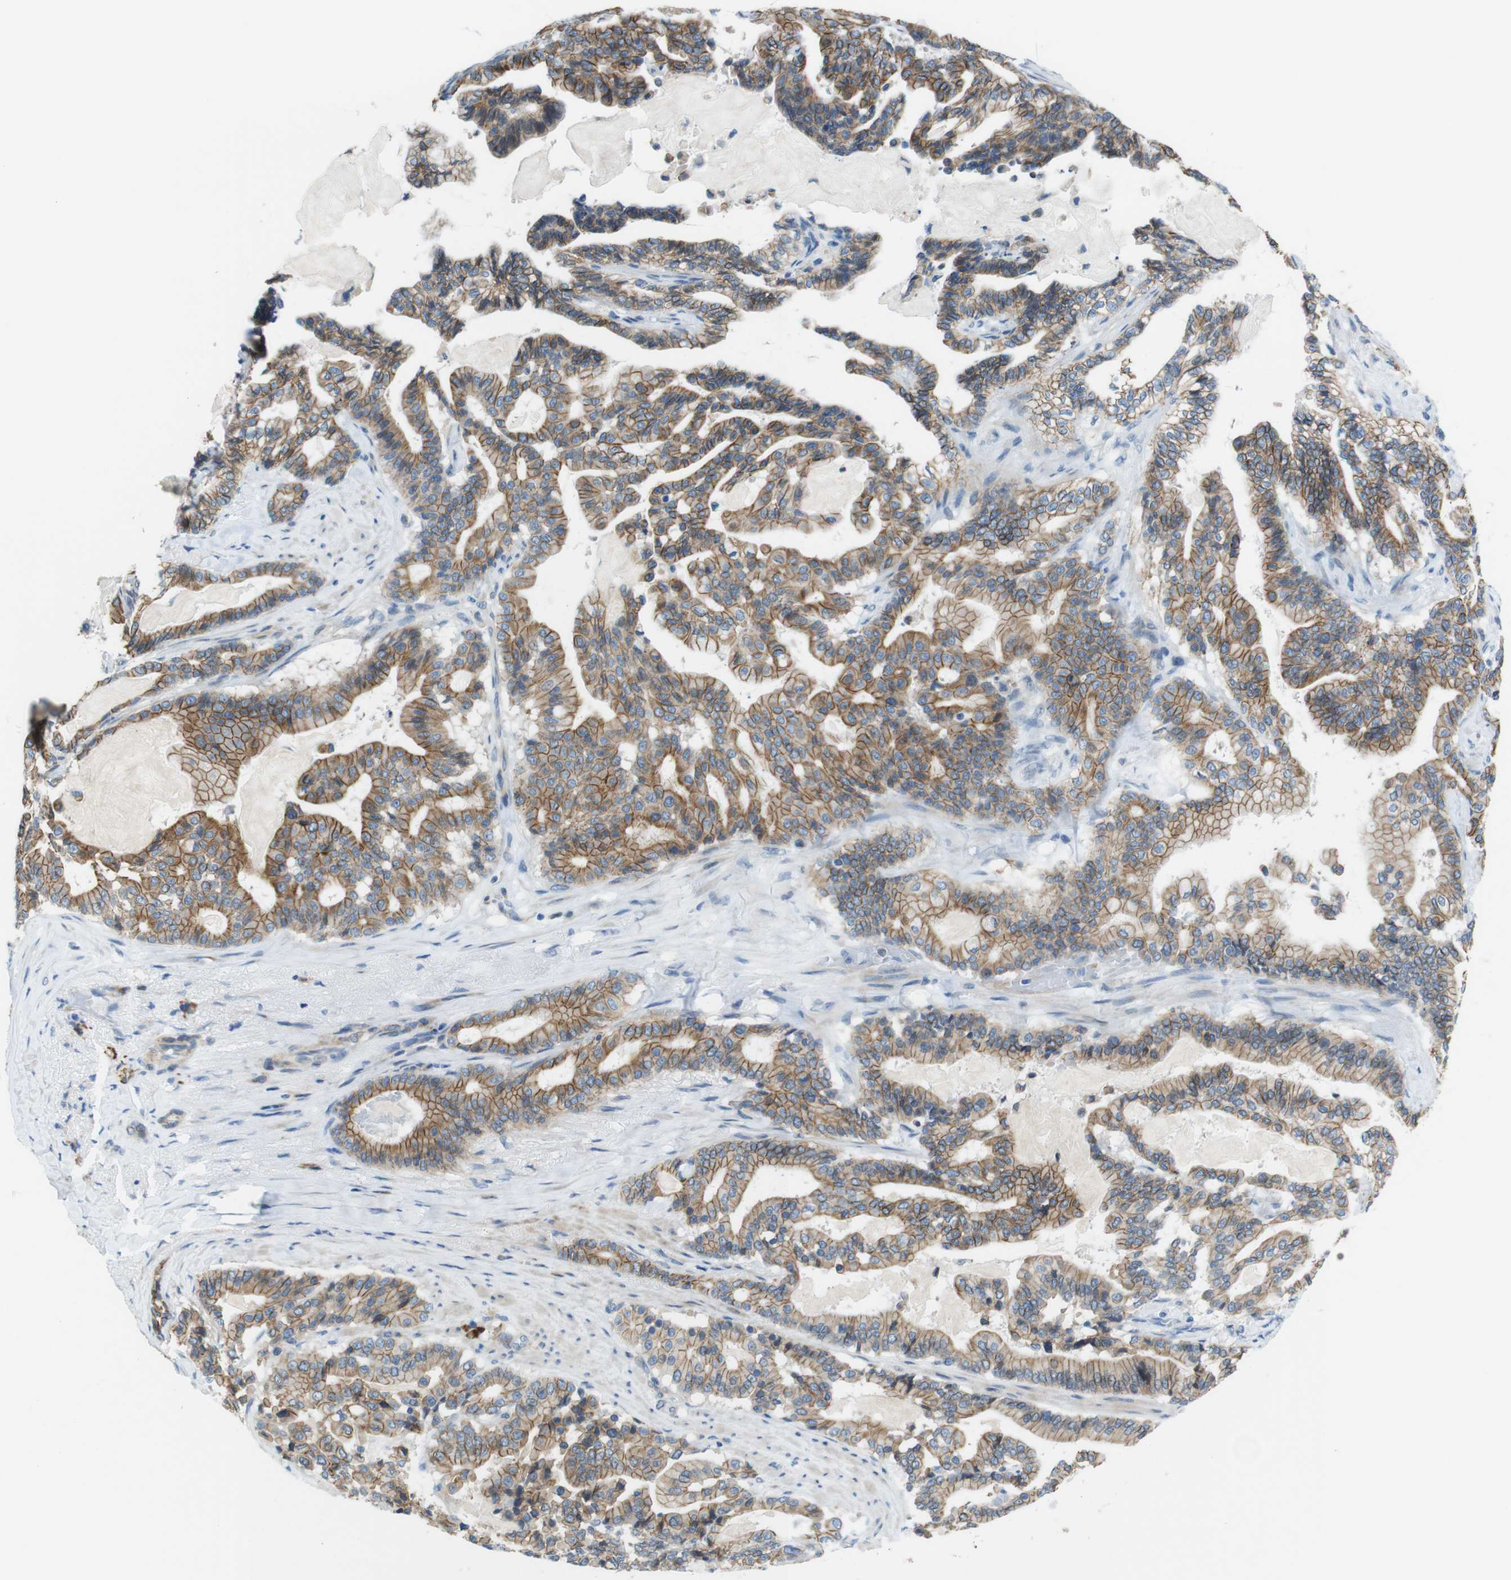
{"staining": {"intensity": "moderate", "quantity": ">75%", "location": "cytoplasmic/membranous"}, "tissue": "pancreatic cancer", "cell_type": "Tumor cells", "image_type": "cancer", "snomed": [{"axis": "morphology", "description": "Adenocarcinoma, NOS"}, {"axis": "topography", "description": "Pancreas"}], "caption": "DAB (3,3'-diaminobenzidine) immunohistochemical staining of human pancreatic cancer reveals moderate cytoplasmic/membranous protein positivity in approximately >75% of tumor cells.", "gene": "CLMN", "patient": {"sex": "male", "age": 63}}